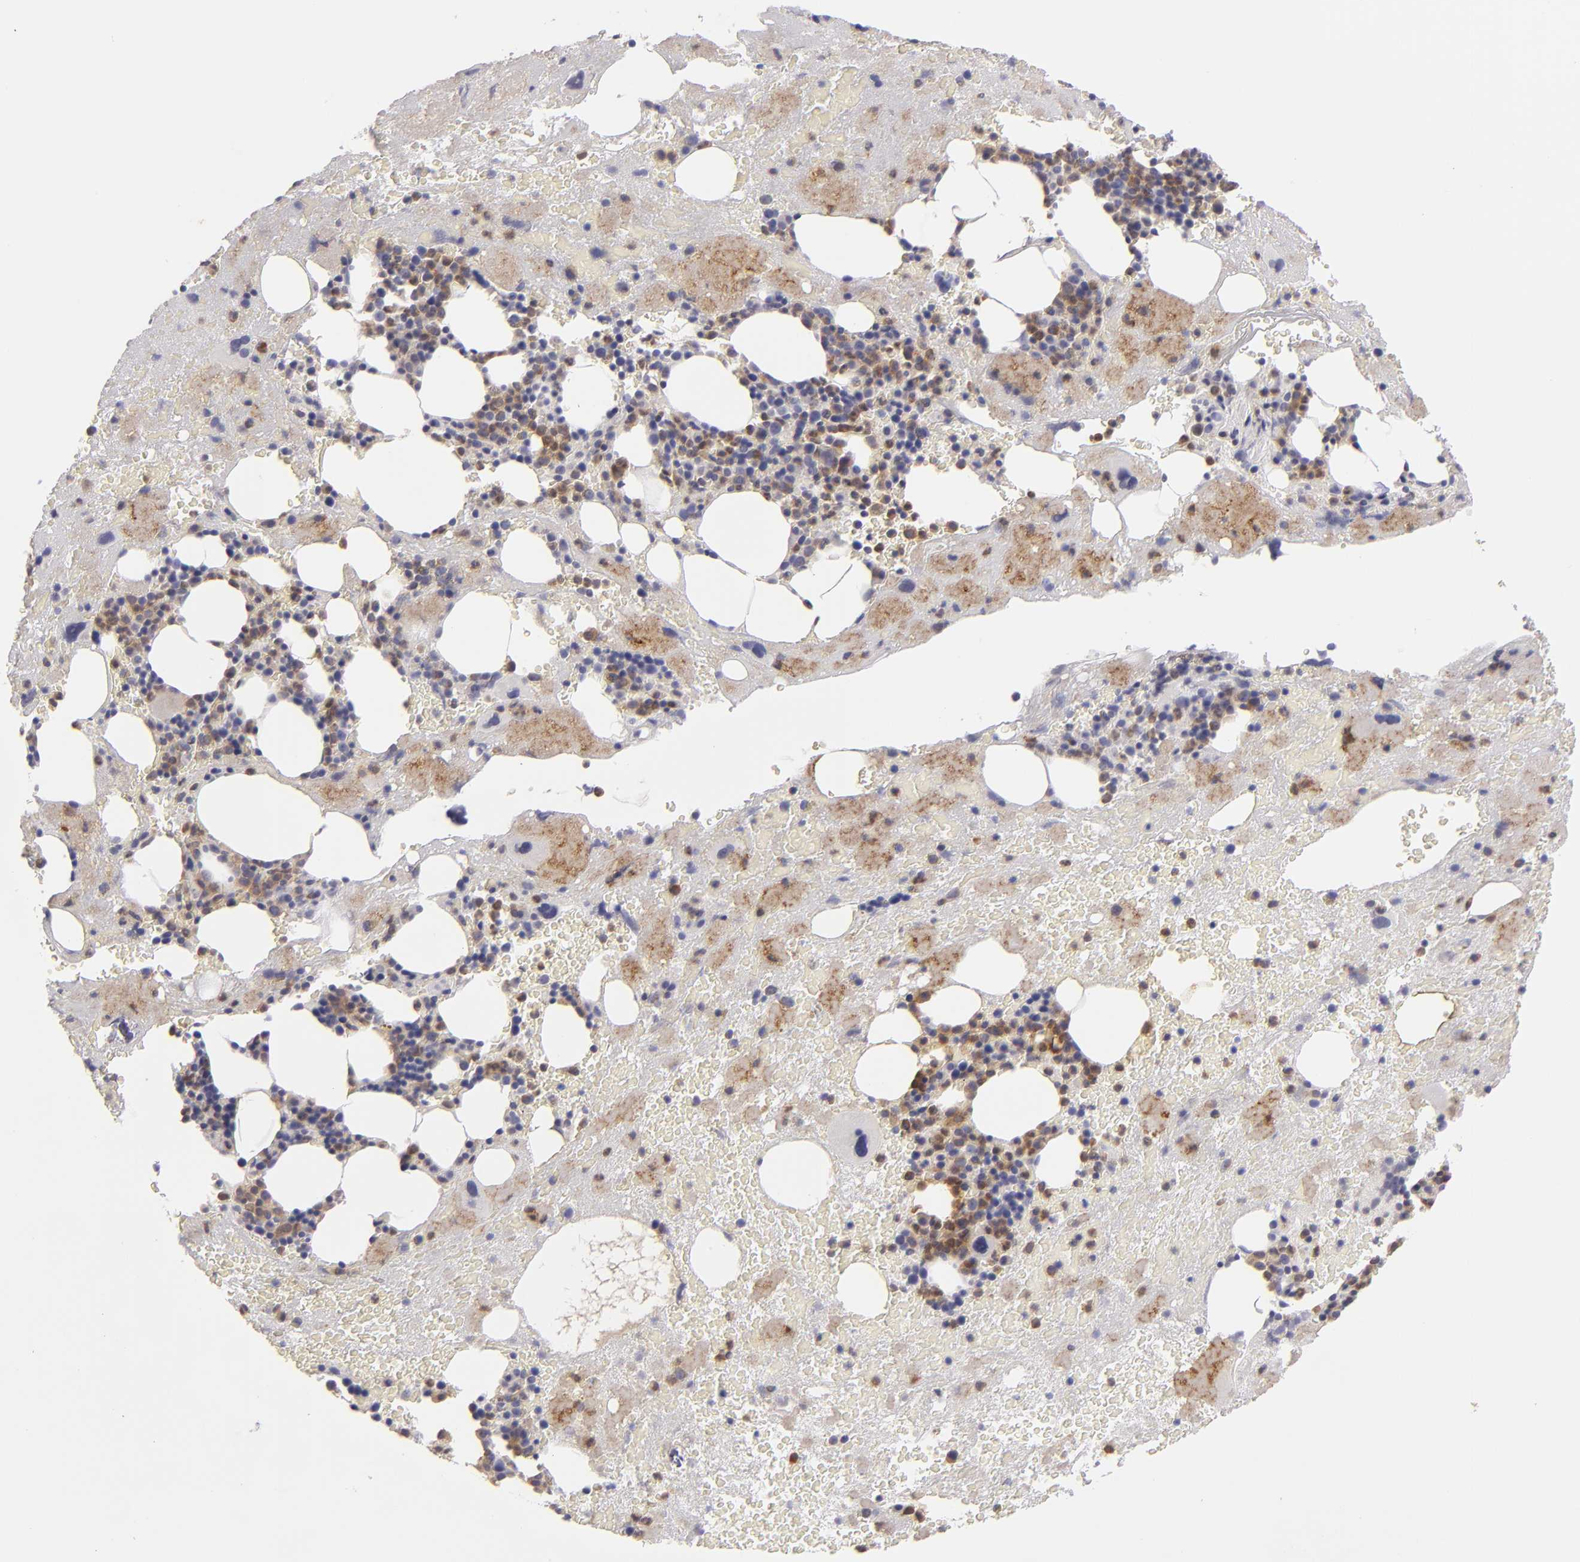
{"staining": {"intensity": "moderate", "quantity": "25%-75%", "location": "cytoplasmic/membranous"}, "tissue": "bone marrow", "cell_type": "Hematopoietic cells", "image_type": "normal", "snomed": [{"axis": "morphology", "description": "Normal tissue, NOS"}, {"axis": "topography", "description": "Bone marrow"}], "caption": "The histopathology image demonstrates immunohistochemical staining of unremarkable bone marrow. There is moderate cytoplasmic/membranous expression is identified in approximately 25%-75% of hematopoietic cells. (DAB (3,3'-diaminobenzidine) = brown stain, brightfield microscopy at high magnification).", "gene": "MMP10", "patient": {"sex": "male", "age": 76}}